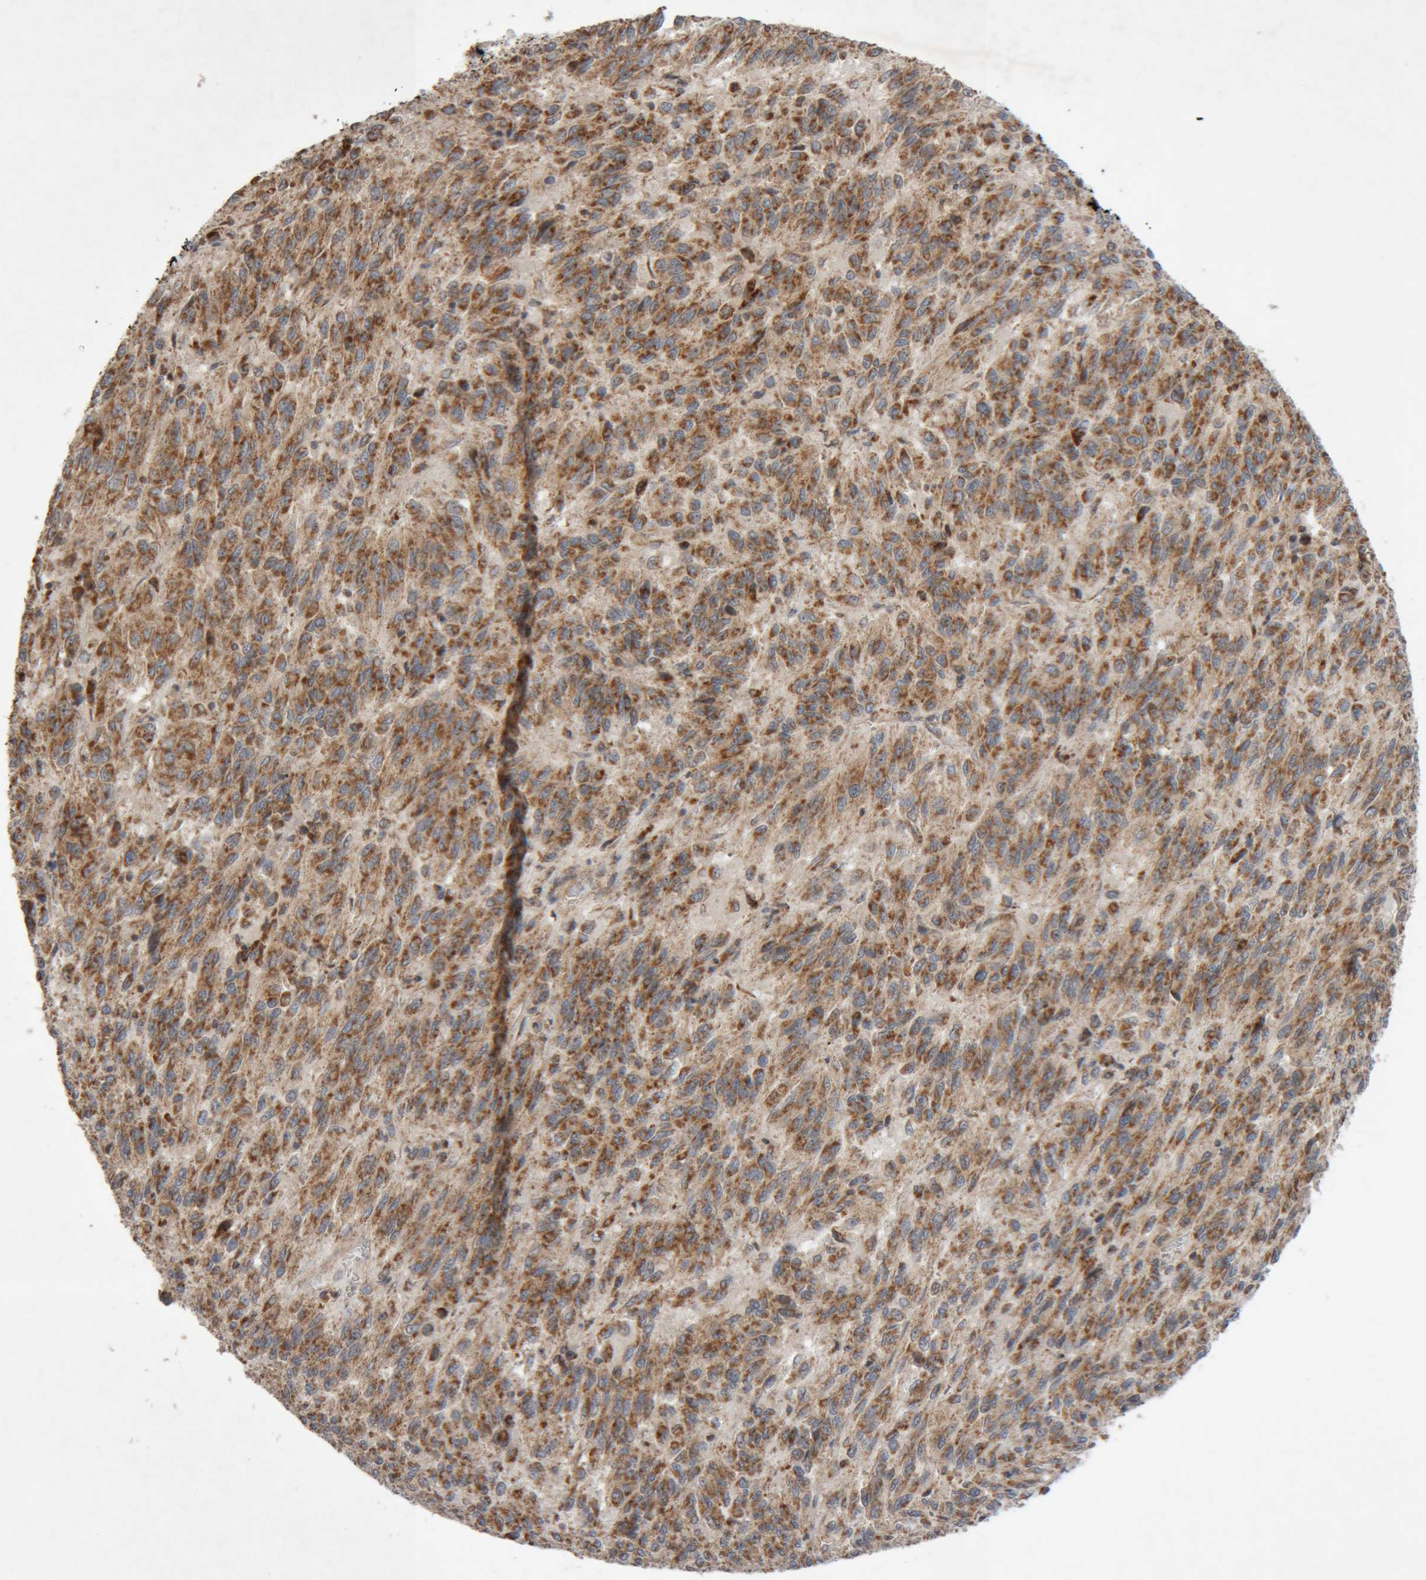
{"staining": {"intensity": "moderate", "quantity": ">75%", "location": "cytoplasmic/membranous"}, "tissue": "melanoma", "cell_type": "Tumor cells", "image_type": "cancer", "snomed": [{"axis": "morphology", "description": "Malignant melanoma, Metastatic site"}, {"axis": "topography", "description": "Lung"}], "caption": "Moderate cytoplasmic/membranous staining is appreciated in about >75% of tumor cells in malignant melanoma (metastatic site).", "gene": "KIF21B", "patient": {"sex": "male", "age": 64}}